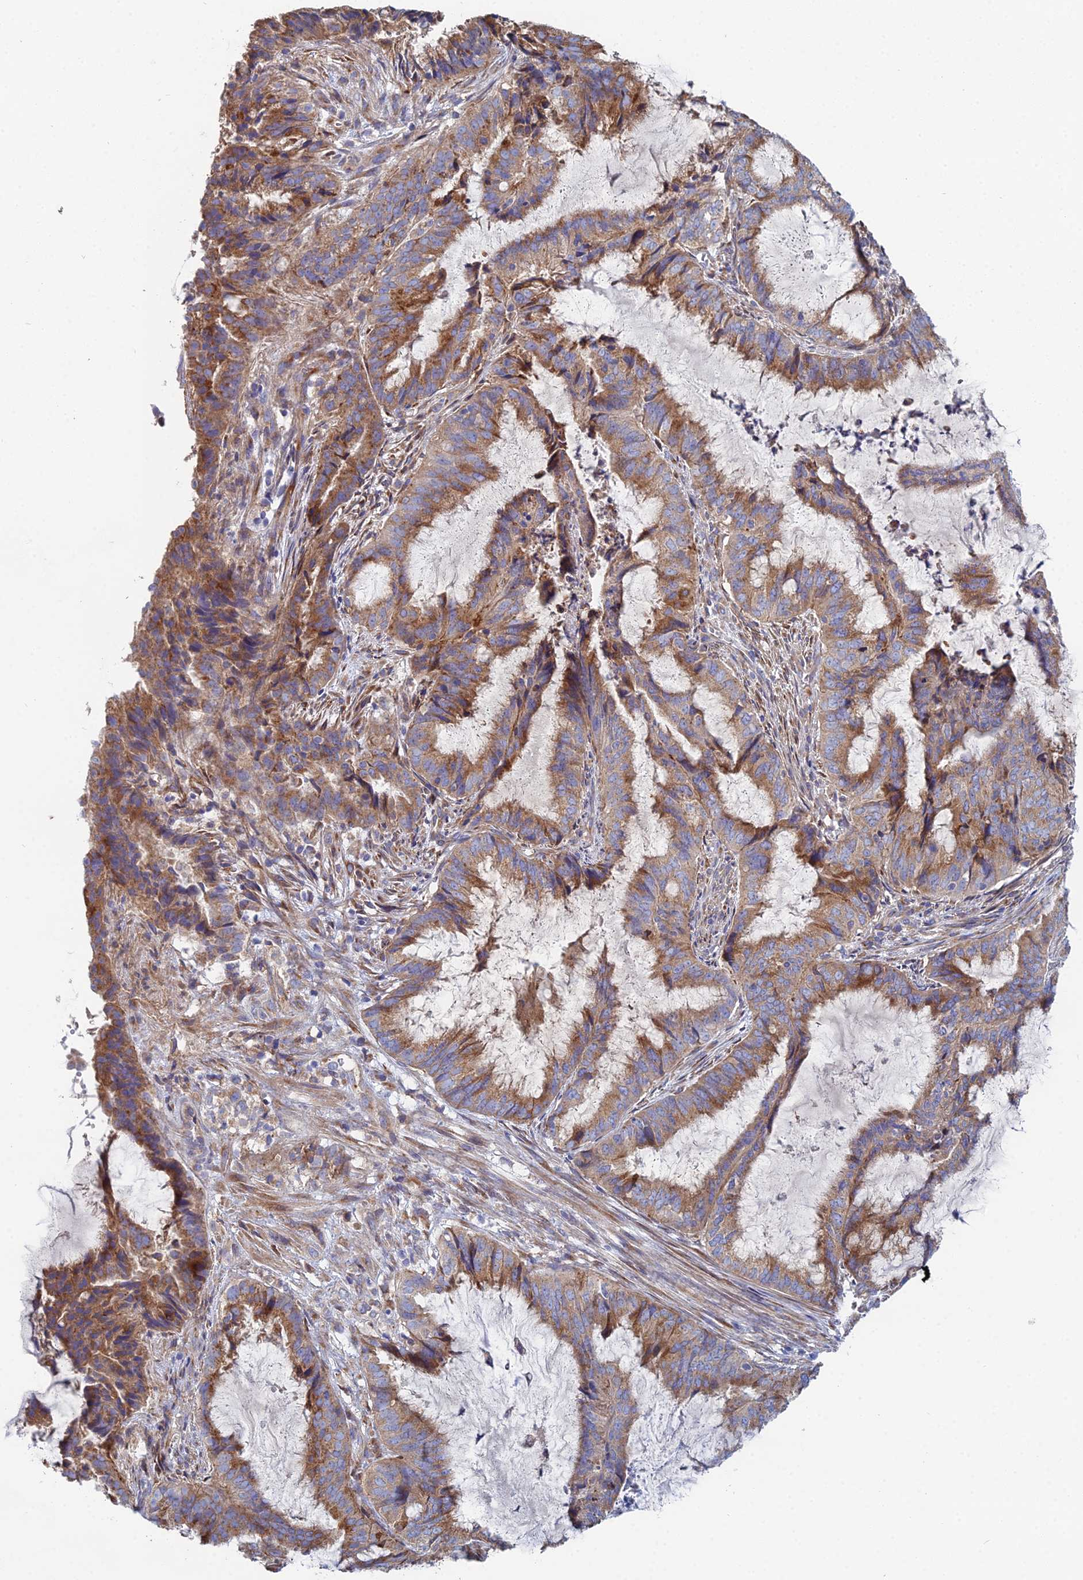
{"staining": {"intensity": "moderate", "quantity": ">75%", "location": "cytoplasmic/membranous"}, "tissue": "endometrial cancer", "cell_type": "Tumor cells", "image_type": "cancer", "snomed": [{"axis": "morphology", "description": "Adenocarcinoma, NOS"}, {"axis": "topography", "description": "Endometrium"}], "caption": "Immunohistochemical staining of endometrial adenocarcinoma displays medium levels of moderate cytoplasmic/membranous positivity in approximately >75% of tumor cells. The staining was performed using DAB (3,3'-diaminobenzidine), with brown indicating positive protein expression. Nuclei are stained blue with hematoxylin.", "gene": "CLCN3", "patient": {"sex": "female", "age": 51}}